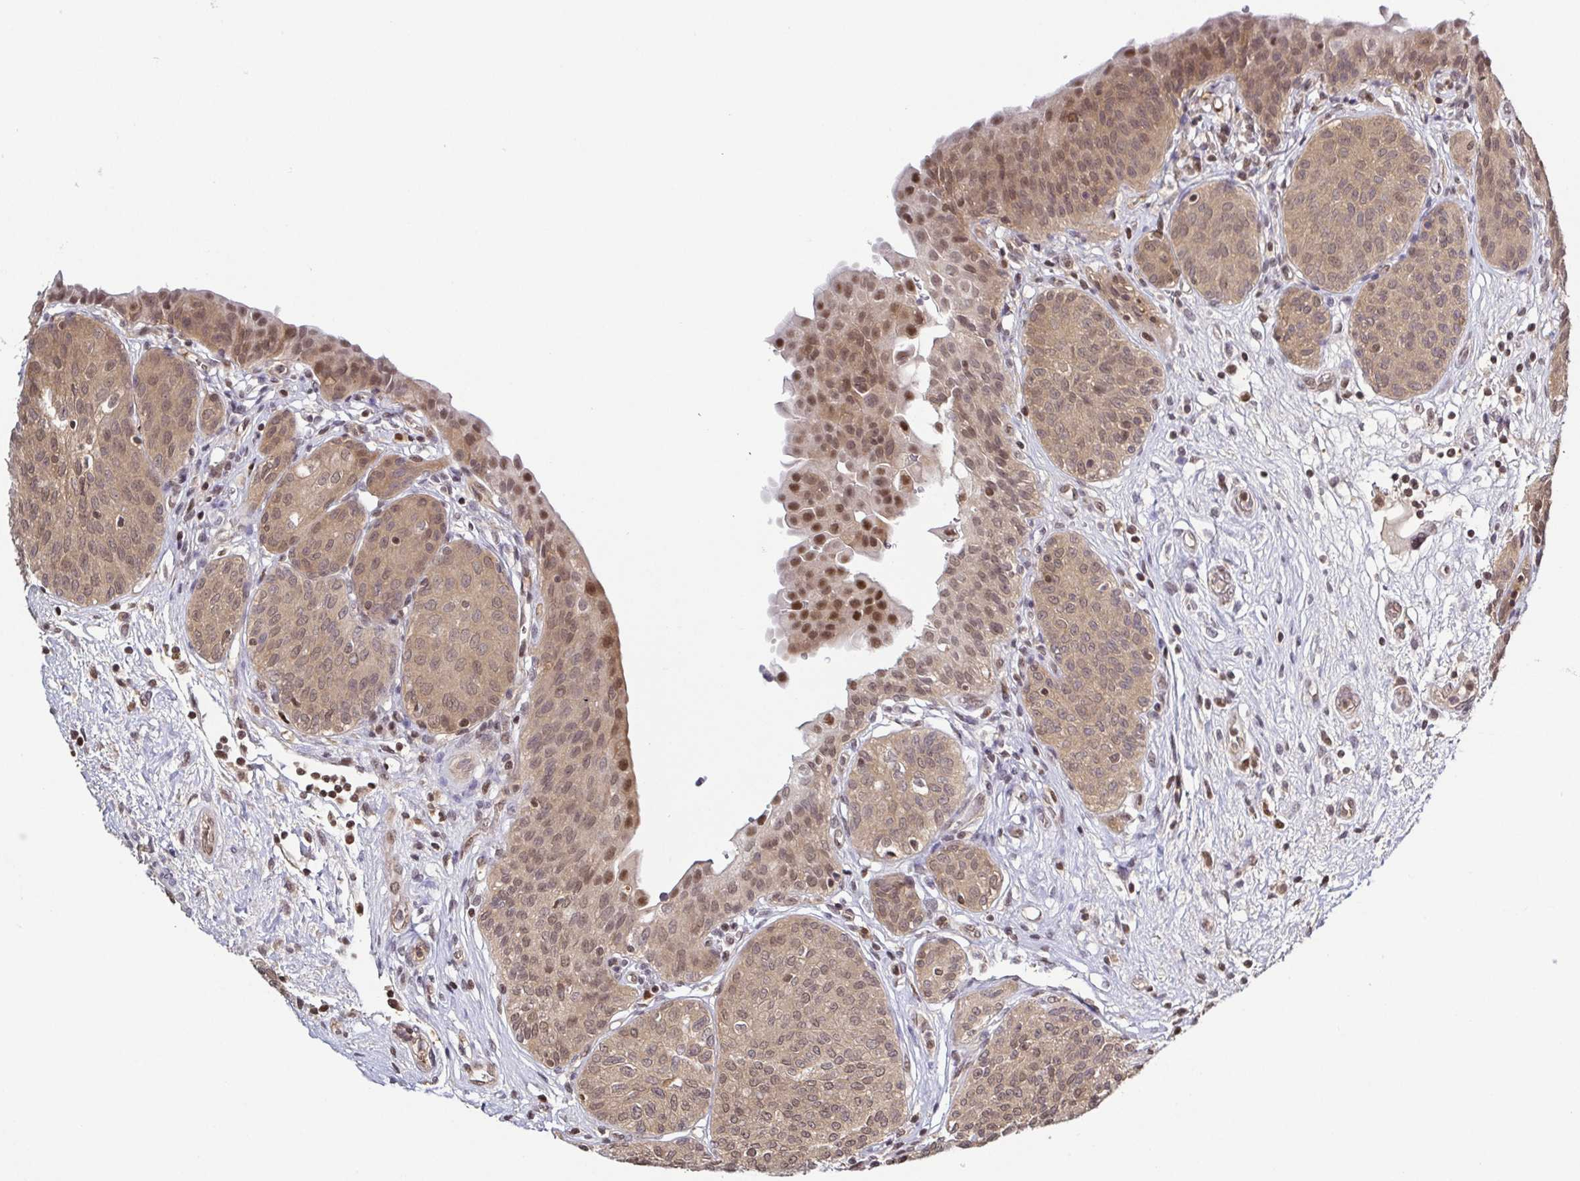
{"staining": {"intensity": "moderate", "quantity": ">75%", "location": "cytoplasmic/membranous,nuclear"}, "tissue": "urinary bladder", "cell_type": "Urothelial cells", "image_type": "normal", "snomed": [{"axis": "morphology", "description": "Normal tissue, NOS"}, {"axis": "topography", "description": "Urinary bladder"}], "caption": "Moderate cytoplasmic/membranous,nuclear expression for a protein is appreciated in approximately >75% of urothelial cells of unremarkable urinary bladder using IHC.", "gene": "PSMB9", "patient": {"sex": "male", "age": 68}}